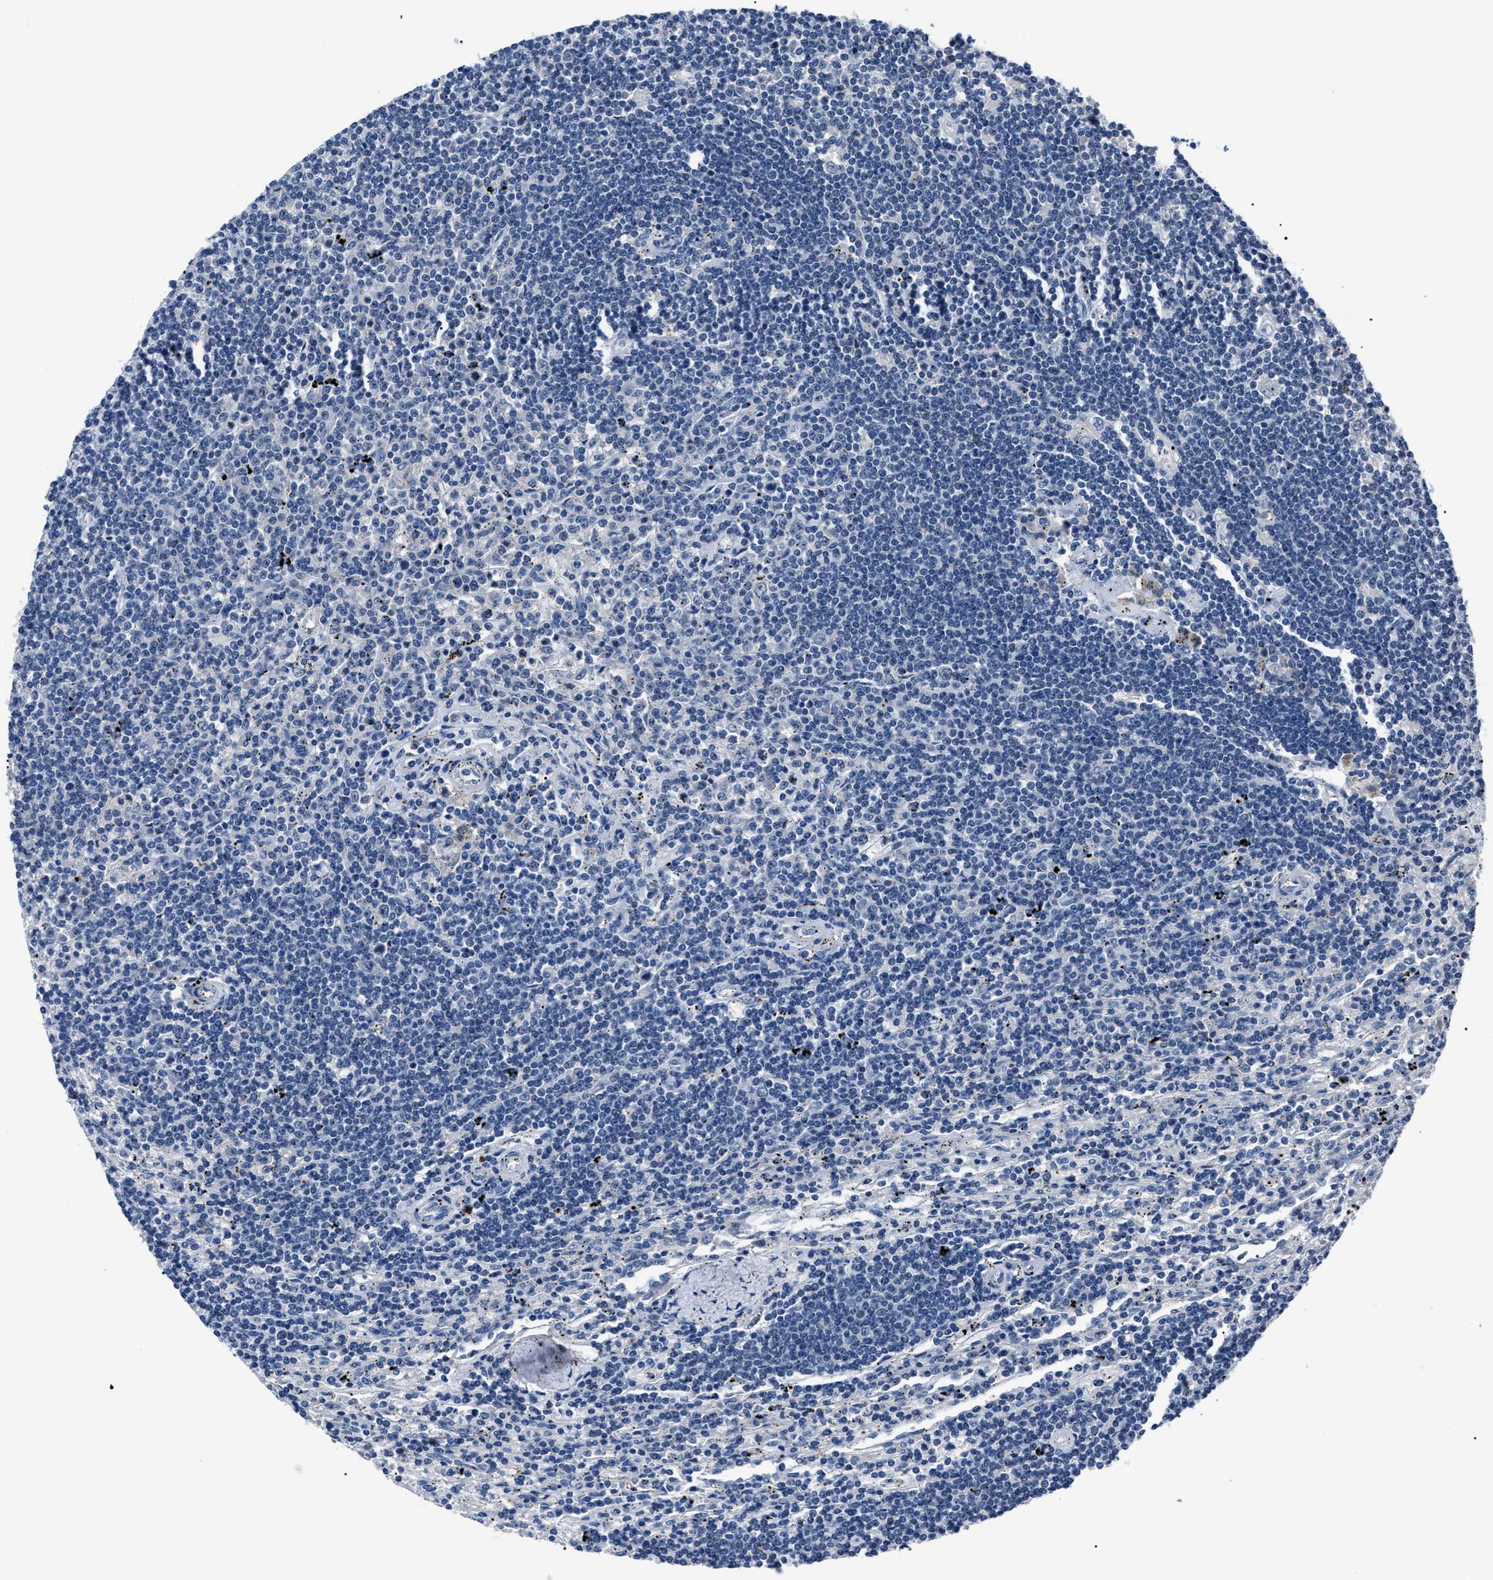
{"staining": {"intensity": "negative", "quantity": "none", "location": "none"}, "tissue": "lymphoma", "cell_type": "Tumor cells", "image_type": "cancer", "snomed": [{"axis": "morphology", "description": "Malignant lymphoma, non-Hodgkin's type, Low grade"}, {"axis": "topography", "description": "Spleen"}], "caption": "Immunohistochemistry histopathology image of neoplastic tissue: human low-grade malignant lymphoma, non-Hodgkin's type stained with DAB displays no significant protein expression in tumor cells. (IHC, brightfield microscopy, high magnification).", "gene": "LRWD1", "patient": {"sex": "male", "age": 76}}